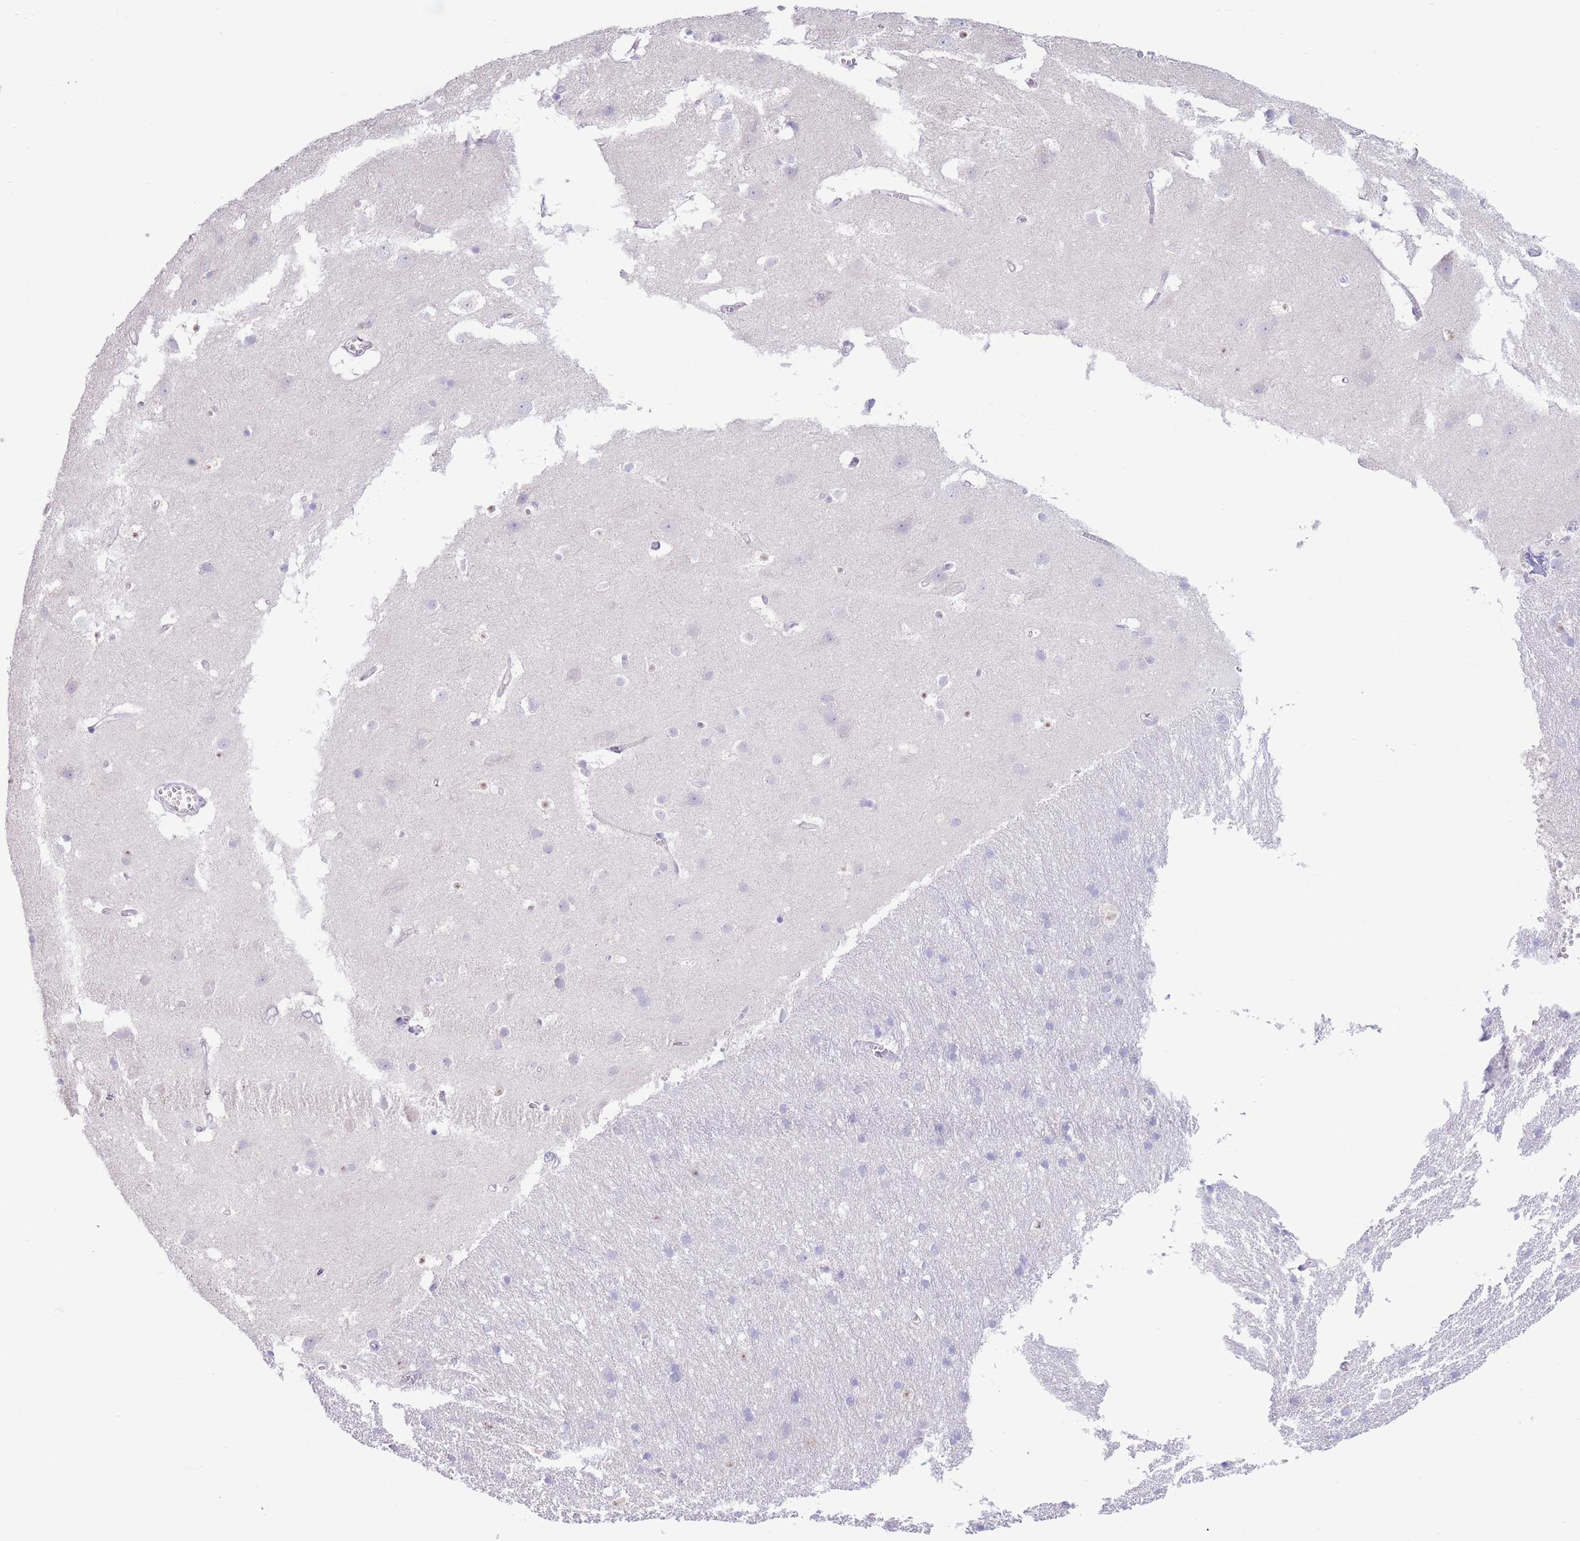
{"staining": {"intensity": "negative", "quantity": "none", "location": "none"}, "tissue": "cerebral cortex", "cell_type": "Endothelial cells", "image_type": "normal", "snomed": [{"axis": "morphology", "description": "Normal tissue, NOS"}, {"axis": "topography", "description": "Cerebral cortex"}], "caption": "Histopathology image shows no protein staining in endothelial cells of unremarkable cerebral cortex. (Brightfield microscopy of DAB (3,3'-diaminobenzidine) IHC at high magnification).", "gene": "FAH", "patient": {"sex": "male", "age": 54}}